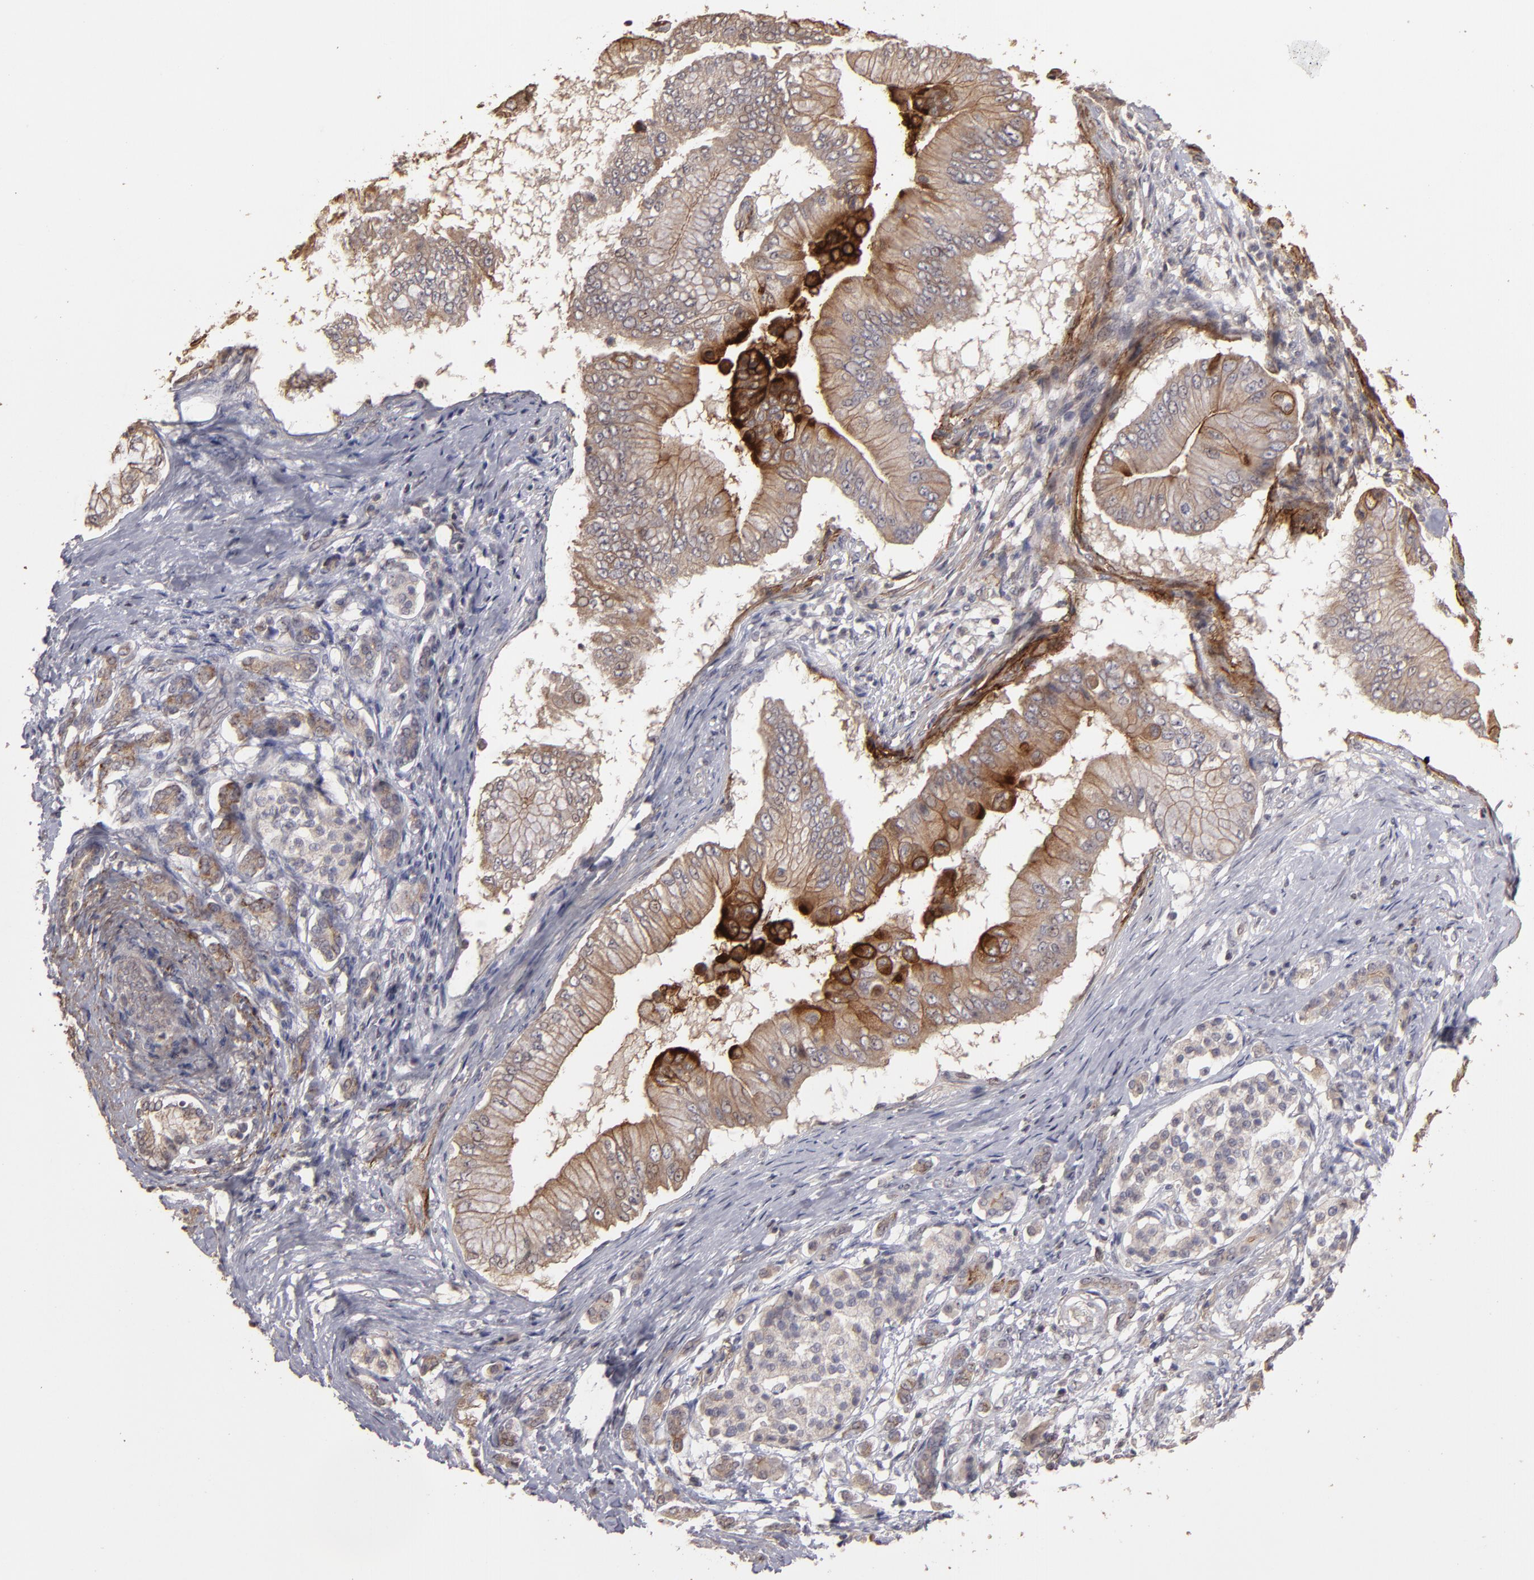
{"staining": {"intensity": "moderate", "quantity": ">75%", "location": "cytoplasmic/membranous"}, "tissue": "pancreatic cancer", "cell_type": "Tumor cells", "image_type": "cancer", "snomed": [{"axis": "morphology", "description": "Adenocarcinoma, NOS"}, {"axis": "topography", "description": "Pancreas"}], "caption": "Protein expression analysis of pancreatic adenocarcinoma displays moderate cytoplasmic/membranous positivity in about >75% of tumor cells.", "gene": "CD55", "patient": {"sex": "male", "age": 62}}